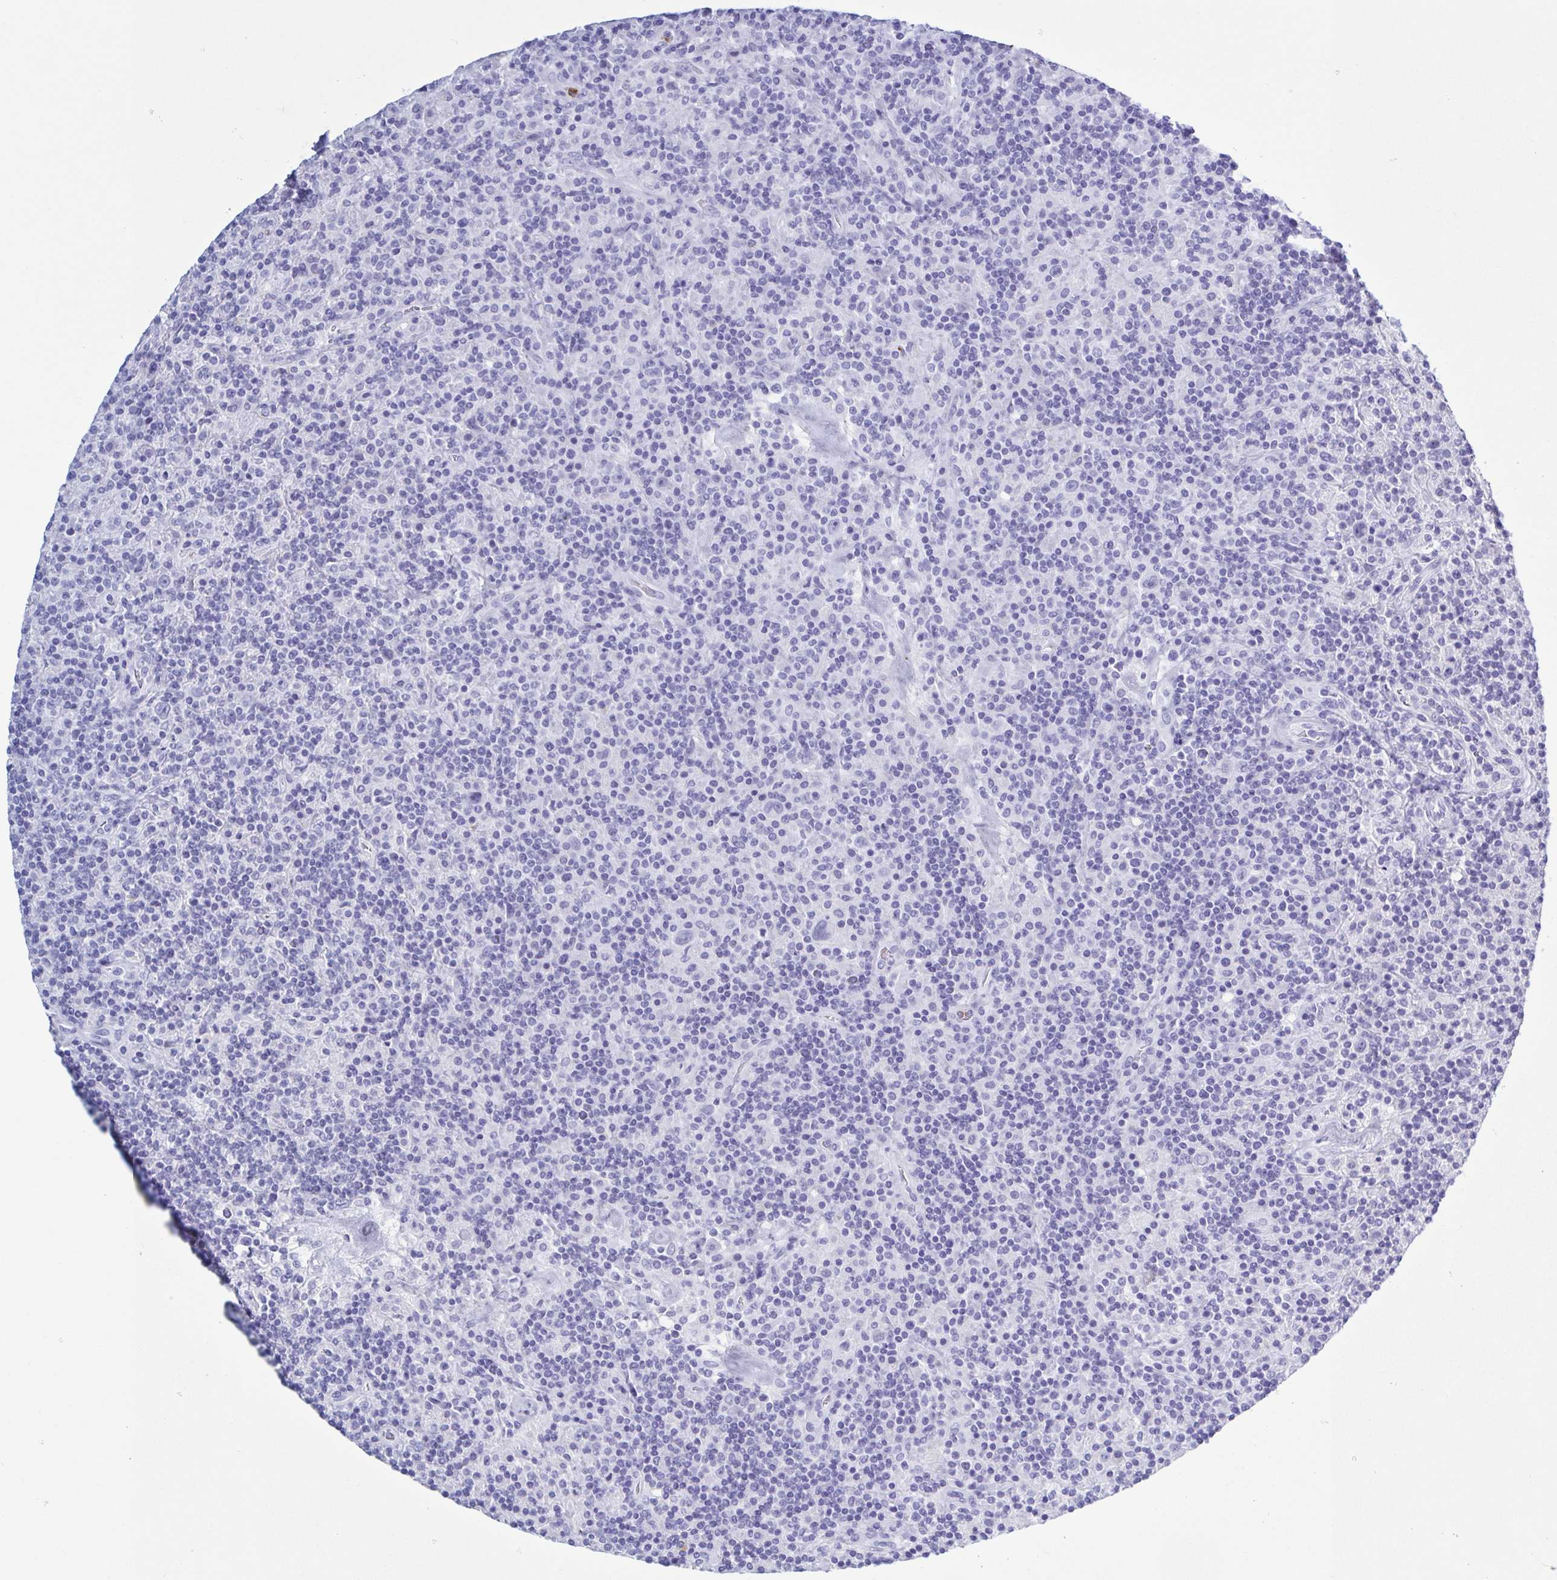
{"staining": {"intensity": "negative", "quantity": "none", "location": "none"}, "tissue": "lymphoma", "cell_type": "Tumor cells", "image_type": "cancer", "snomed": [{"axis": "morphology", "description": "Hodgkin's disease, NOS"}, {"axis": "topography", "description": "Lymph node"}], "caption": "High magnification brightfield microscopy of Hodgkin's disease stained with DAB (3,3'-diaminobenzidine) (brown) and counterstained with hematoxylin (blue): tumor cells show no significant expression.", "gene": "LTF", "patient": {"sex": "male", "age": 70}}